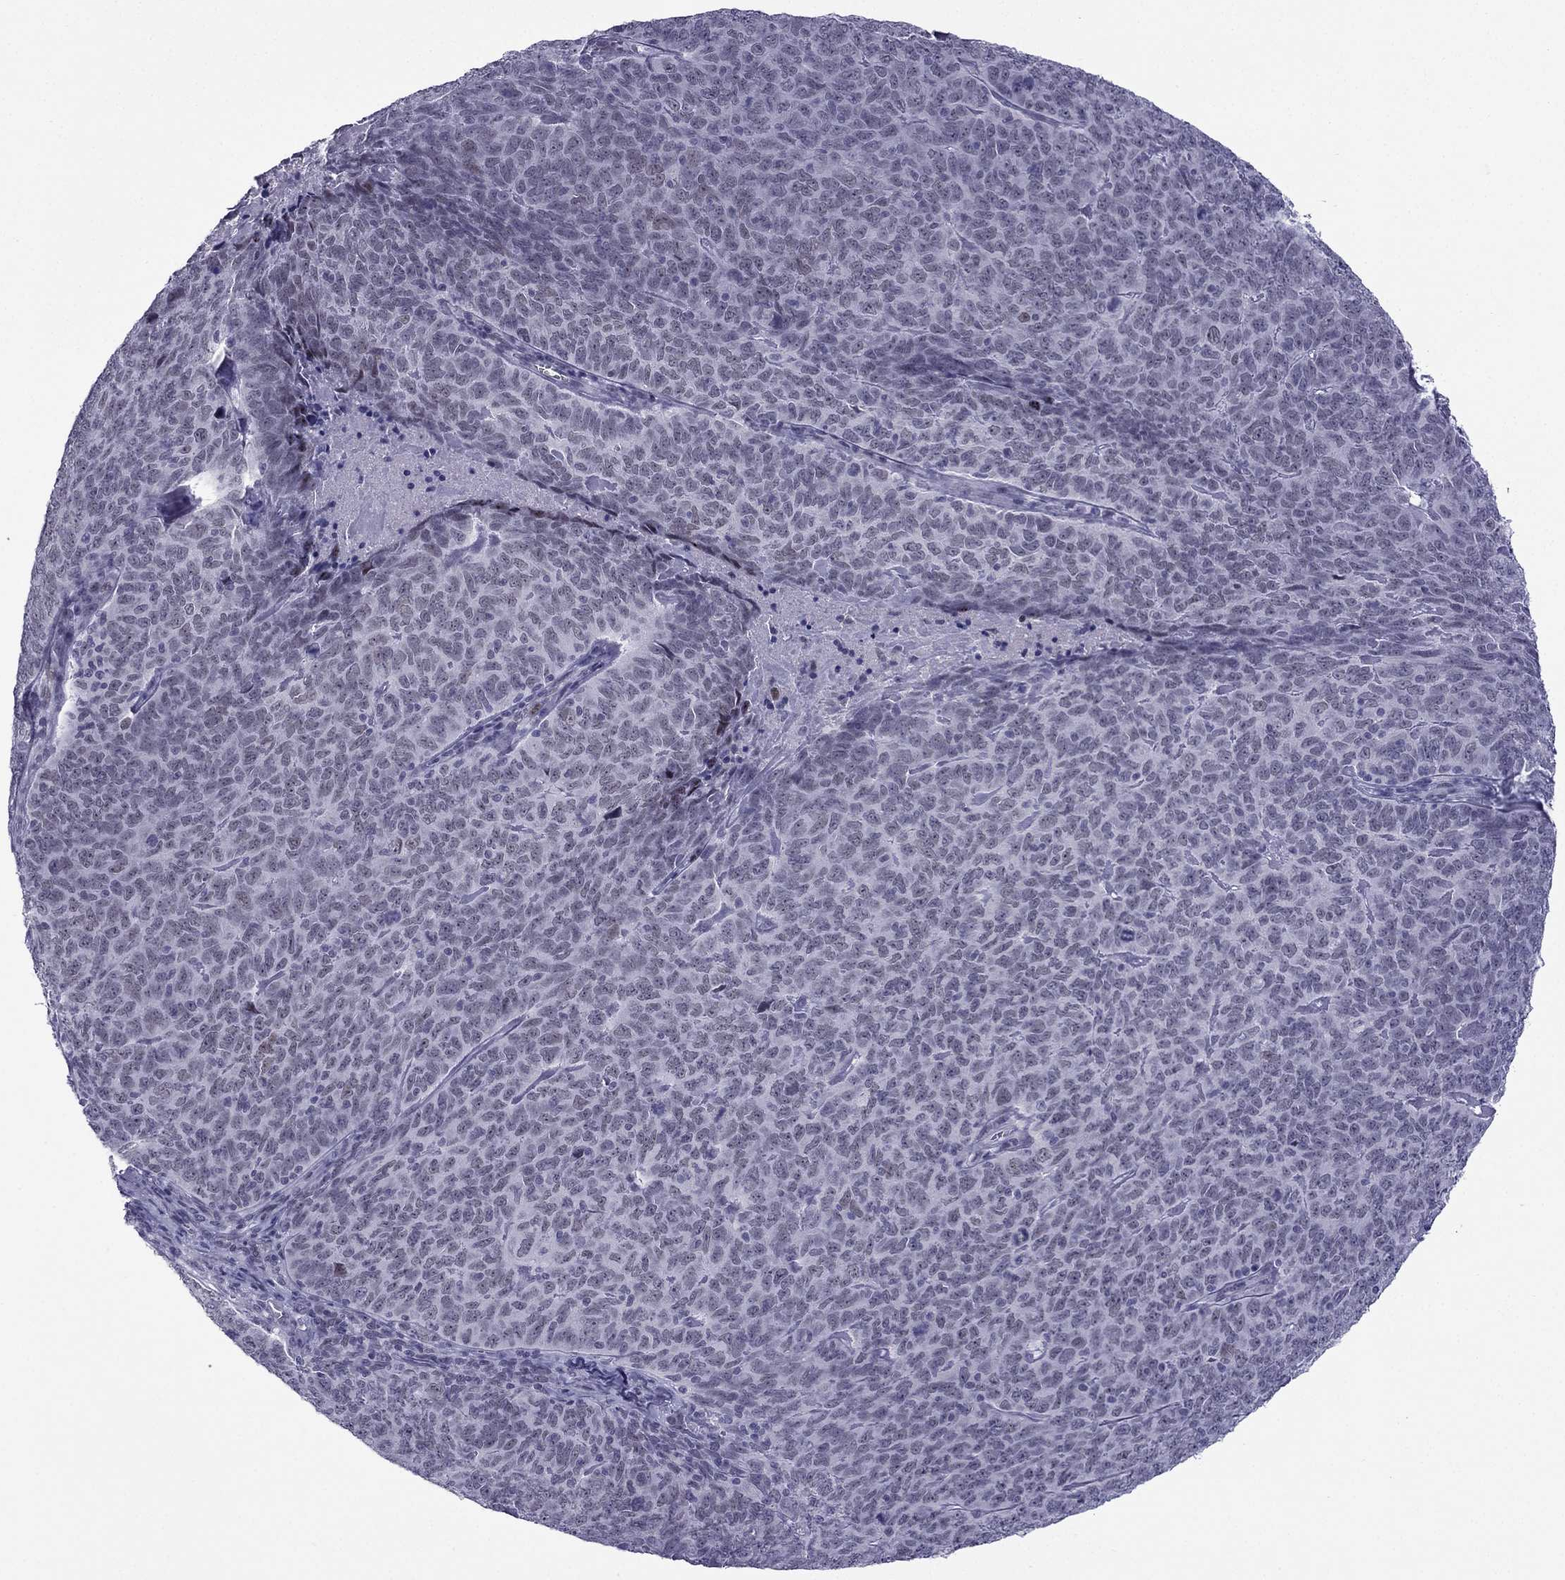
{"staining": {"intensity": "weak", "quantity": "<25%", "location": "cytoplasmic/membranous"}, "tissue": "skin cancer", "cell_type": "Tumor cells", "image_type": "cancer", "snomed": [{"axis": "morphology", "description": "Squamous cell carcinoma, NOS"}, {"axis": "topography", "description": "Skin"}, {"axis": "topography", "description": "Anal"}], "caption": "An immunohistochemistry (IHC) photomicrograph of skin cancer (squamous cell carcinoma) is shown. There is no staining in tumor cells of skin cancer (squamous cell carcinoma).", "gene": "MYLK3", "patient": {"sex": "female", "age": 51}}